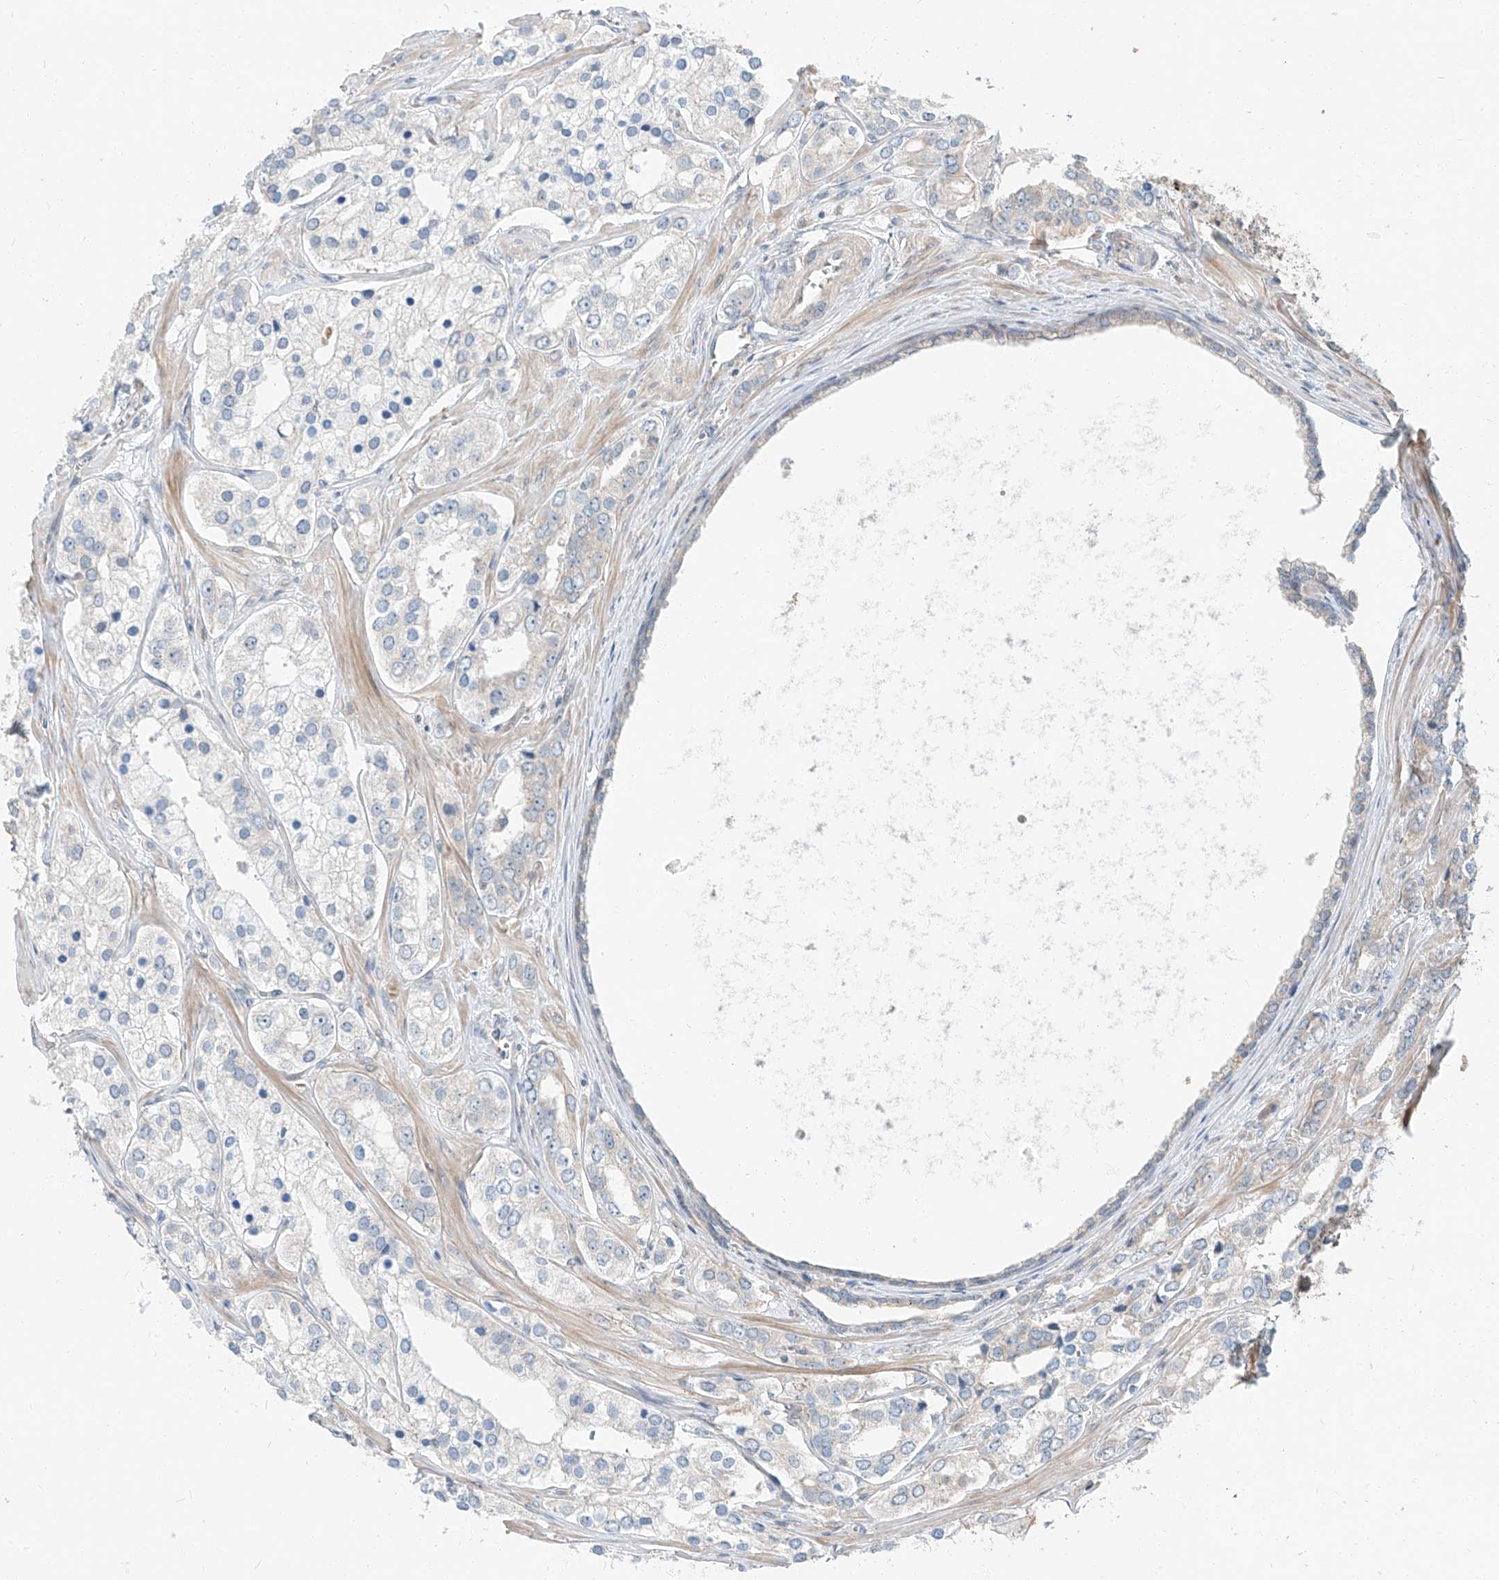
{"staining": {"intensity": "negative", "quantity": "none", "location": "none"}, "tissue": "prostate cancer", "cell_type": "Tumor cells", "image_type": "cancer", "snomed": [{"axis": "morphology", "description": "Adenocarcinoma, High grade"}, {"axis": "topography", "description": "Prostate"}], "caption": "Immunohistochemistry (IHC) micrograph of adenocarcinoma (high-grade) (prostate) stained for a protein (brown), which demonstrates no expression in tumor cells. The staining was performed using DAB to visualize the protein expression in brown, while the nuclei were stained in blue with hematoxylin (Magnification: 20x).", "gene": "STX19", "patient": {"sex": "male", "age": 66}}